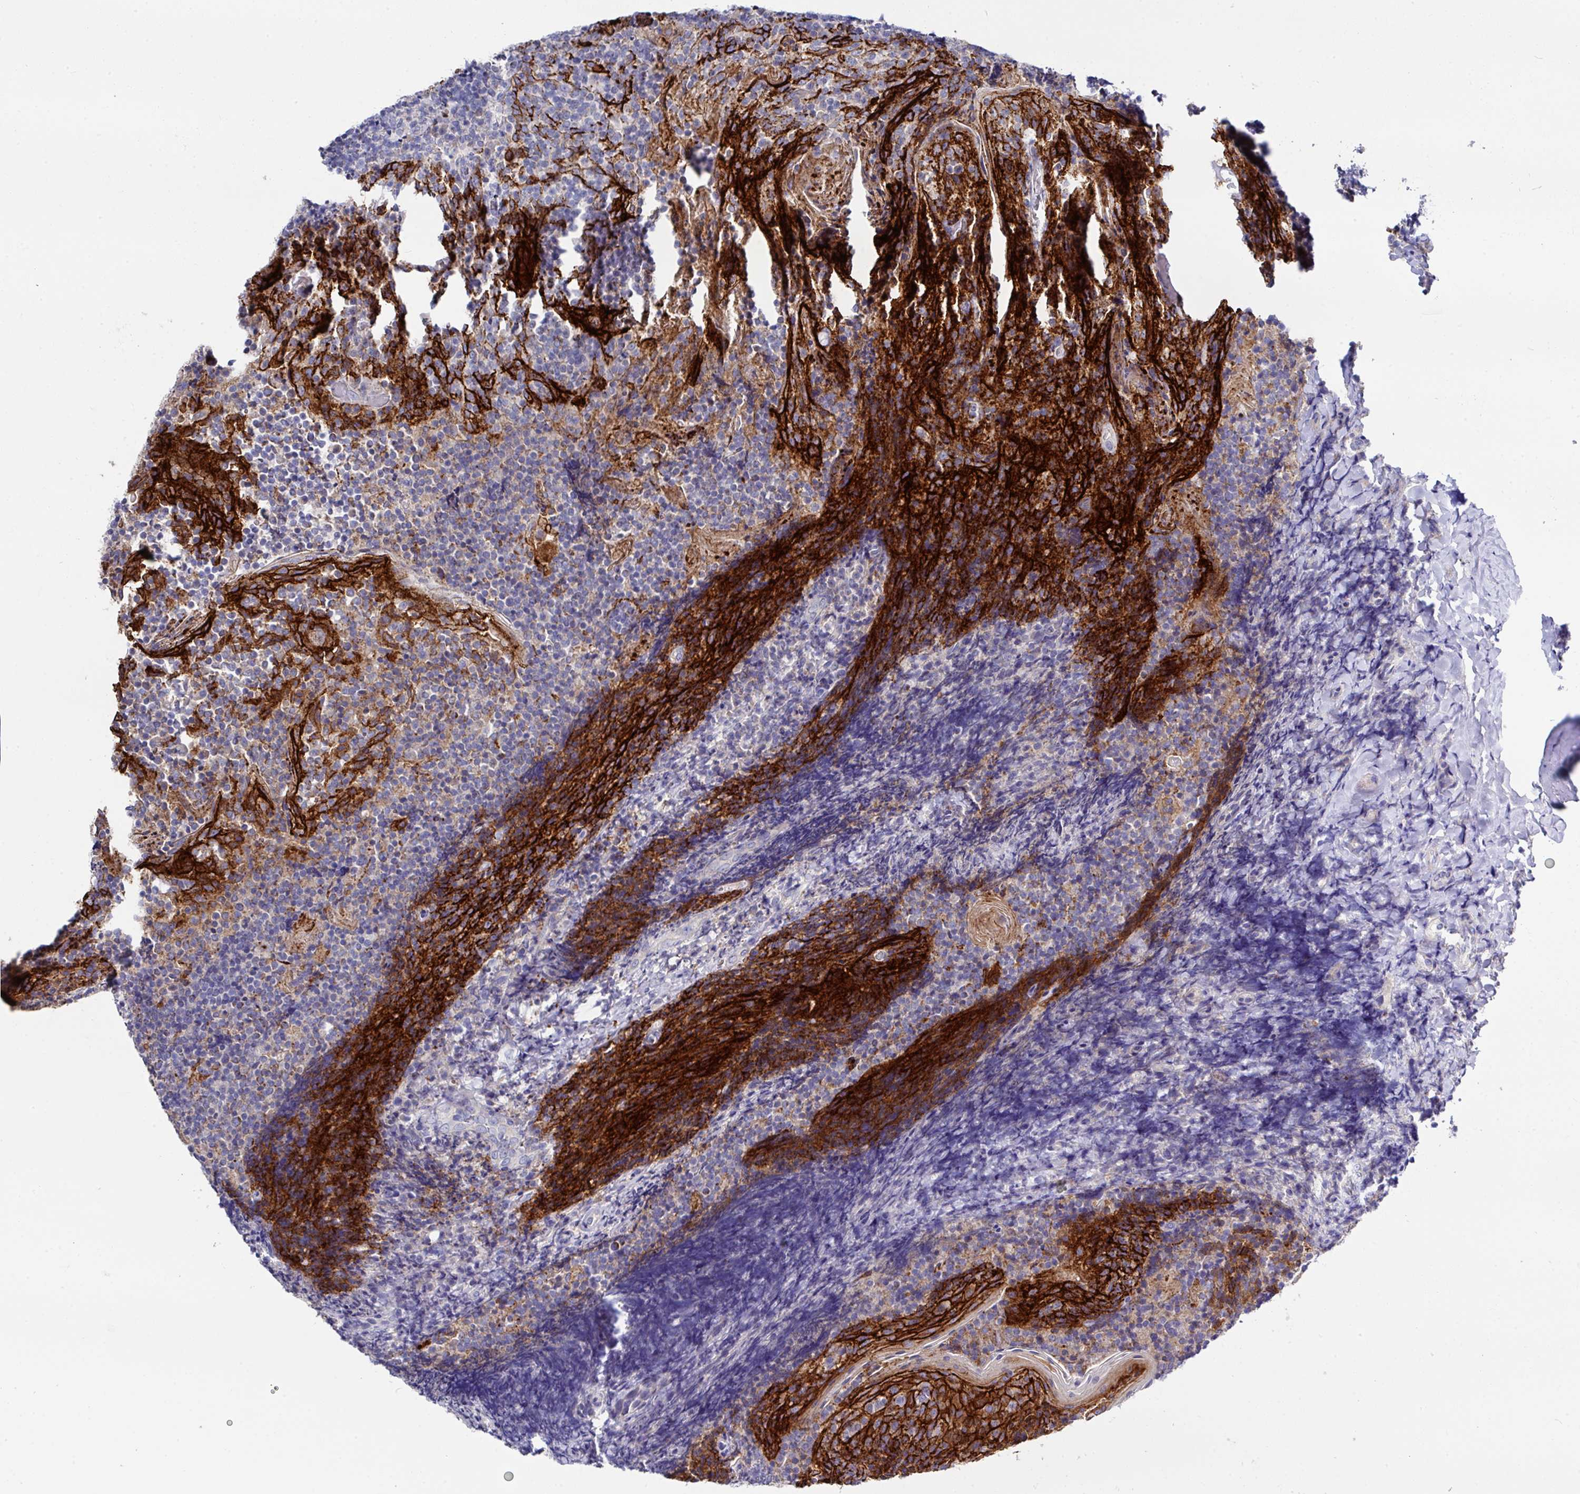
{"staining": {"intensity": "negative", "quantity": "none", "location": "none"}, "tissue": "tonsil", "cell_type": "Germinal center cells", "image_type": "normal", "snomed": [{"axis": "morphology", "description": "Normal tissue, NOS"}, {"axis": "topography", "description": "Tonsil"}], "caption": "Normal tonsil was stained to show a protein in brown. There is no significant expression in germinal center cells. The staining is performed using DAB brown chromogen with nuclei counter-stained in using hematoxylin.", "gene": "CLDN1", "patient": {"sex": "female", "age": 10}}